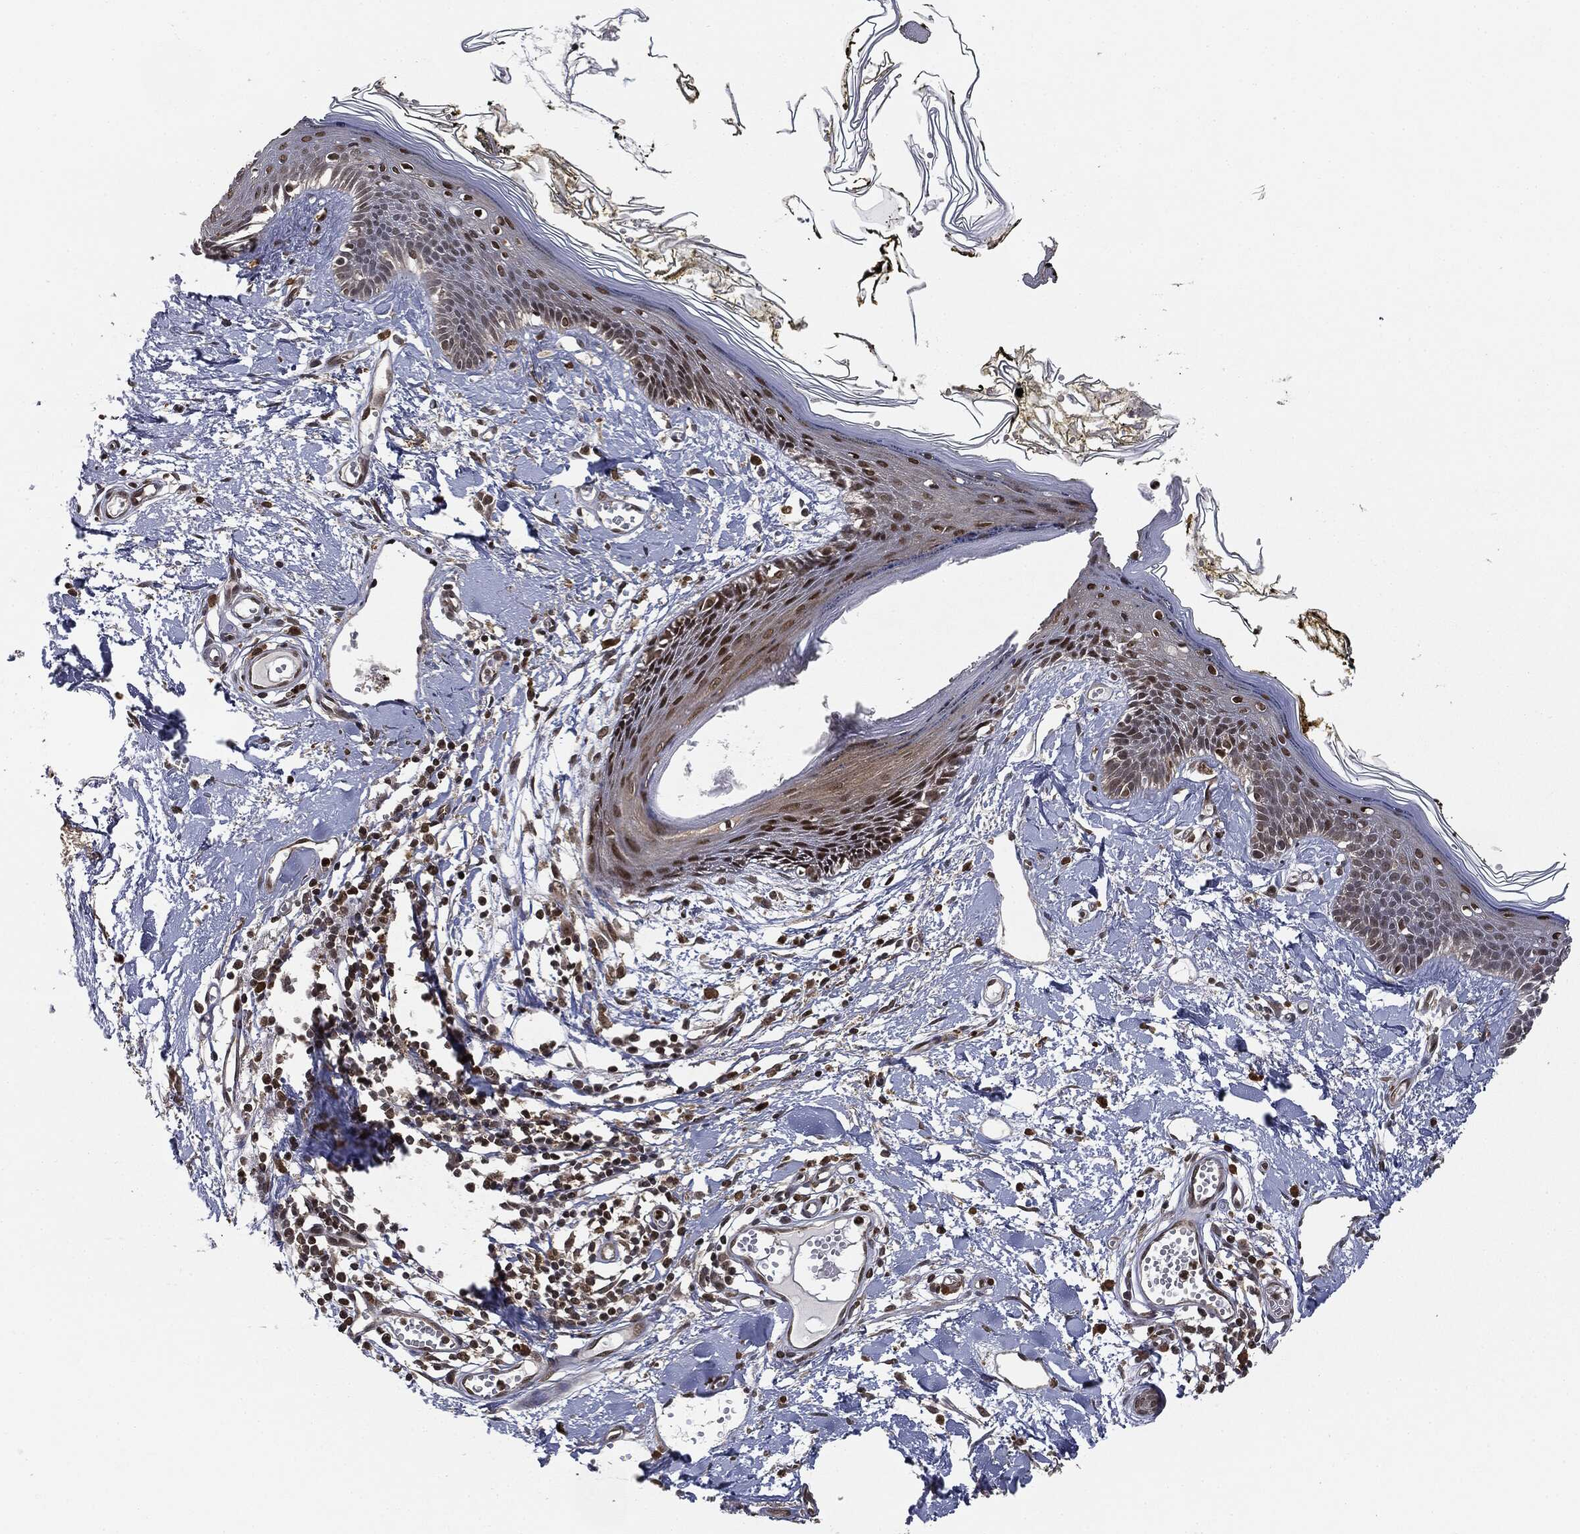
{"staining": {"intensity": "moderate", "quantity": "25%-75%", "location": "nuclear"}, "tissue": "skin", "cell_type": "Fibroblasts", "image_type": "normal", "snomed": [{"axis": "morphology", "description": "Normal tissue, NOS"}, {"axis": "topography", "description": "Skin"}], "caption": "IHC image of benign skin: human skin stained using immunohistochemistry exhibits medium levels of moderate protein expression localized specifically in the nuclear of fibroblasts, appearing as a nuclear brown color.", "gene": "TBC1D22A", "patient": {"sex": "male", "age": 76}}